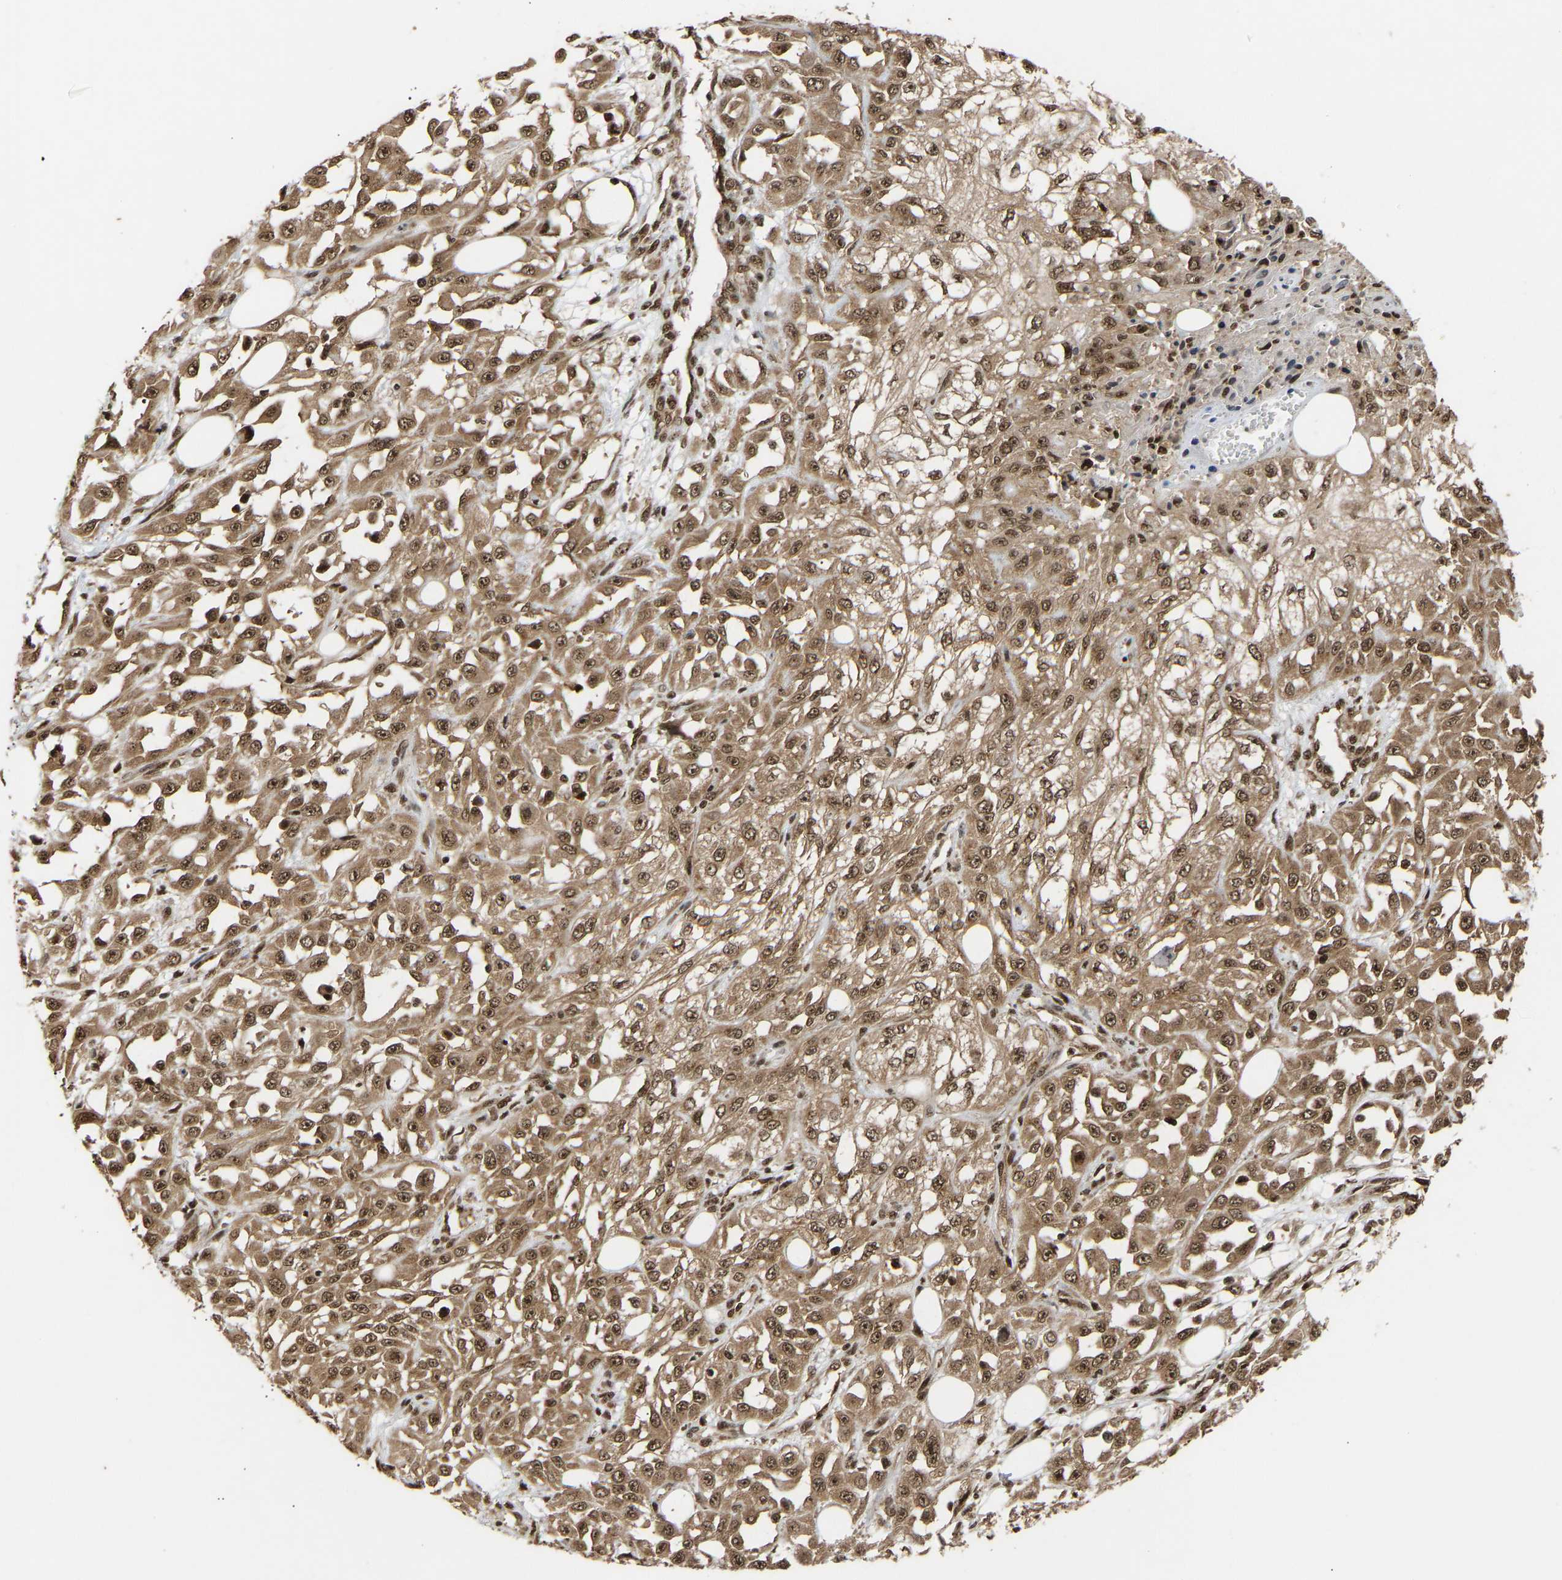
{"staining": {"intensity": "moderate", "quantity": ">75%", "location": "cytoplasmic/membranous,nuclear"}, "tissue": "skin cancer", "cell_type": "Tumor cells", "image_type": "cancer", "snomed": [{"axis": "morphology", "description": "Squamous cell carcinoma, NOS"}, {"axis": "morphology", "description": "Squamous cell carcinoma, metastatic, NOS"}, {"axis": "topography", "description": "Skin"}, {"axis": "topography", "description": "Lymph node"}], "caption": "Moderate cytoplasmic/membranous and nuclear staining is identified in about >75% of tumor cells in skin cancer. The protein is shown in brown color, while the nuclei are stained blue.", "gene": "ALYREF", "patient": {"sex": "male", "age": 75}}